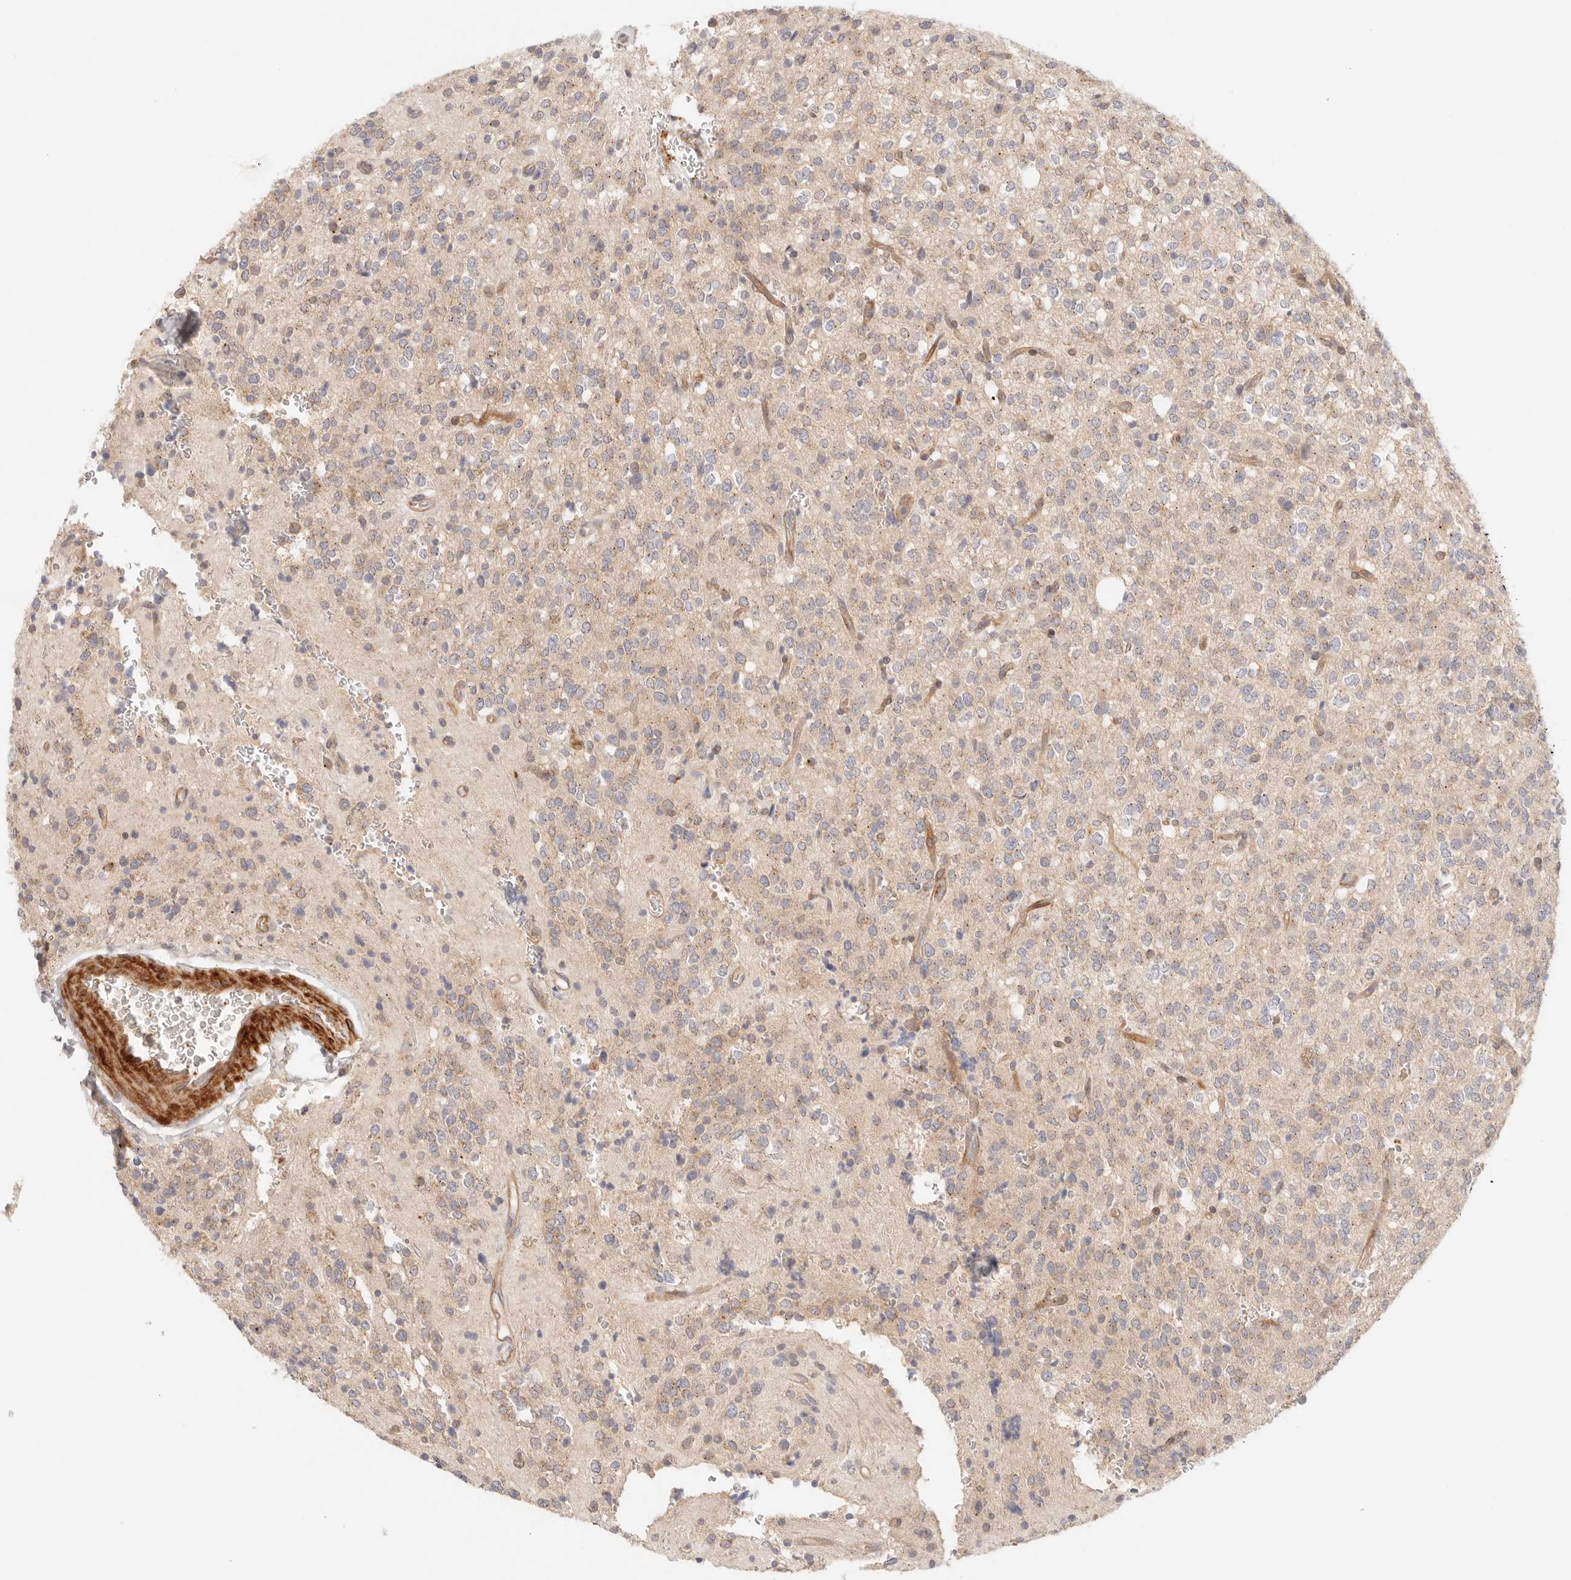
{"staining": {"intensity": "weak", "quantity": "<25%", "location": "cytoplasmic/membranous"}, "tissue": "glioma", "cell_type": "Tumor cells", "image_type": "cancer", "snomed": [{"axis": "morphology", "description": "Glioma, malignant, High grade"}, {"axis": "topography", "description": "Brain"}], "caption": "Immunohistochemistry (IHC) micrograph of human glioma stained for a protein (brown), which exhibits no expression in tumor cells.", "gene": "IL1R2", "patient": {"sex": "male", "age": 34}}